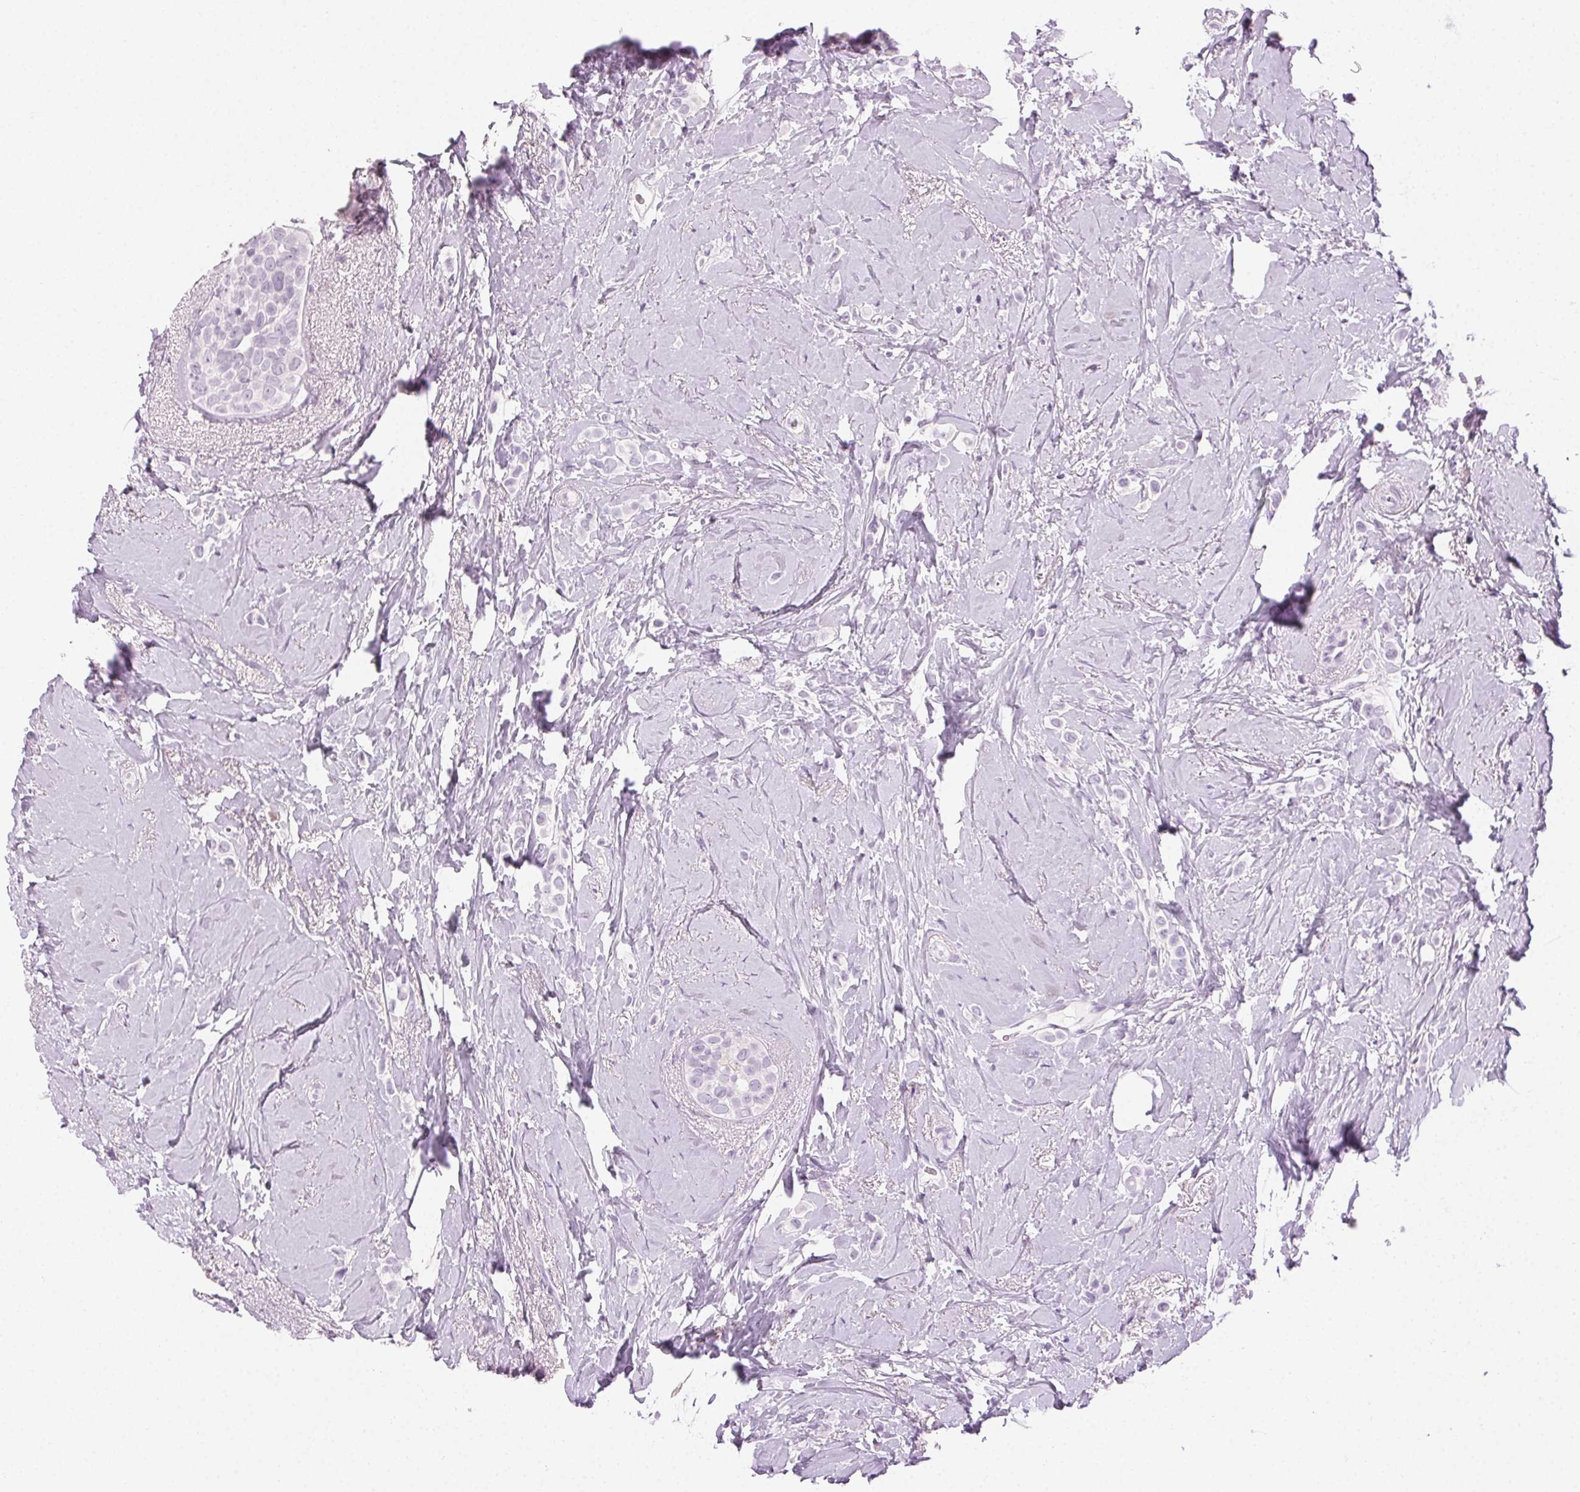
{"staining": {"intensity": "negative", "quantity": "none", "location": "none"}, "tissue": "breast cancer", "cell_type": "Tumor cells", "image_type": "cancer", "snomed": [{"axis": "morphology", "description": "Lobular carcinoma"}, {"axis": "topography", "description": "Breast"}], "caption": "Human breast lobular carcinoma stained for a protein using IHC demonstrates no staining in tumor cells.", "gene": "MPO", "patient": {"sex": "female", "age": 66}}